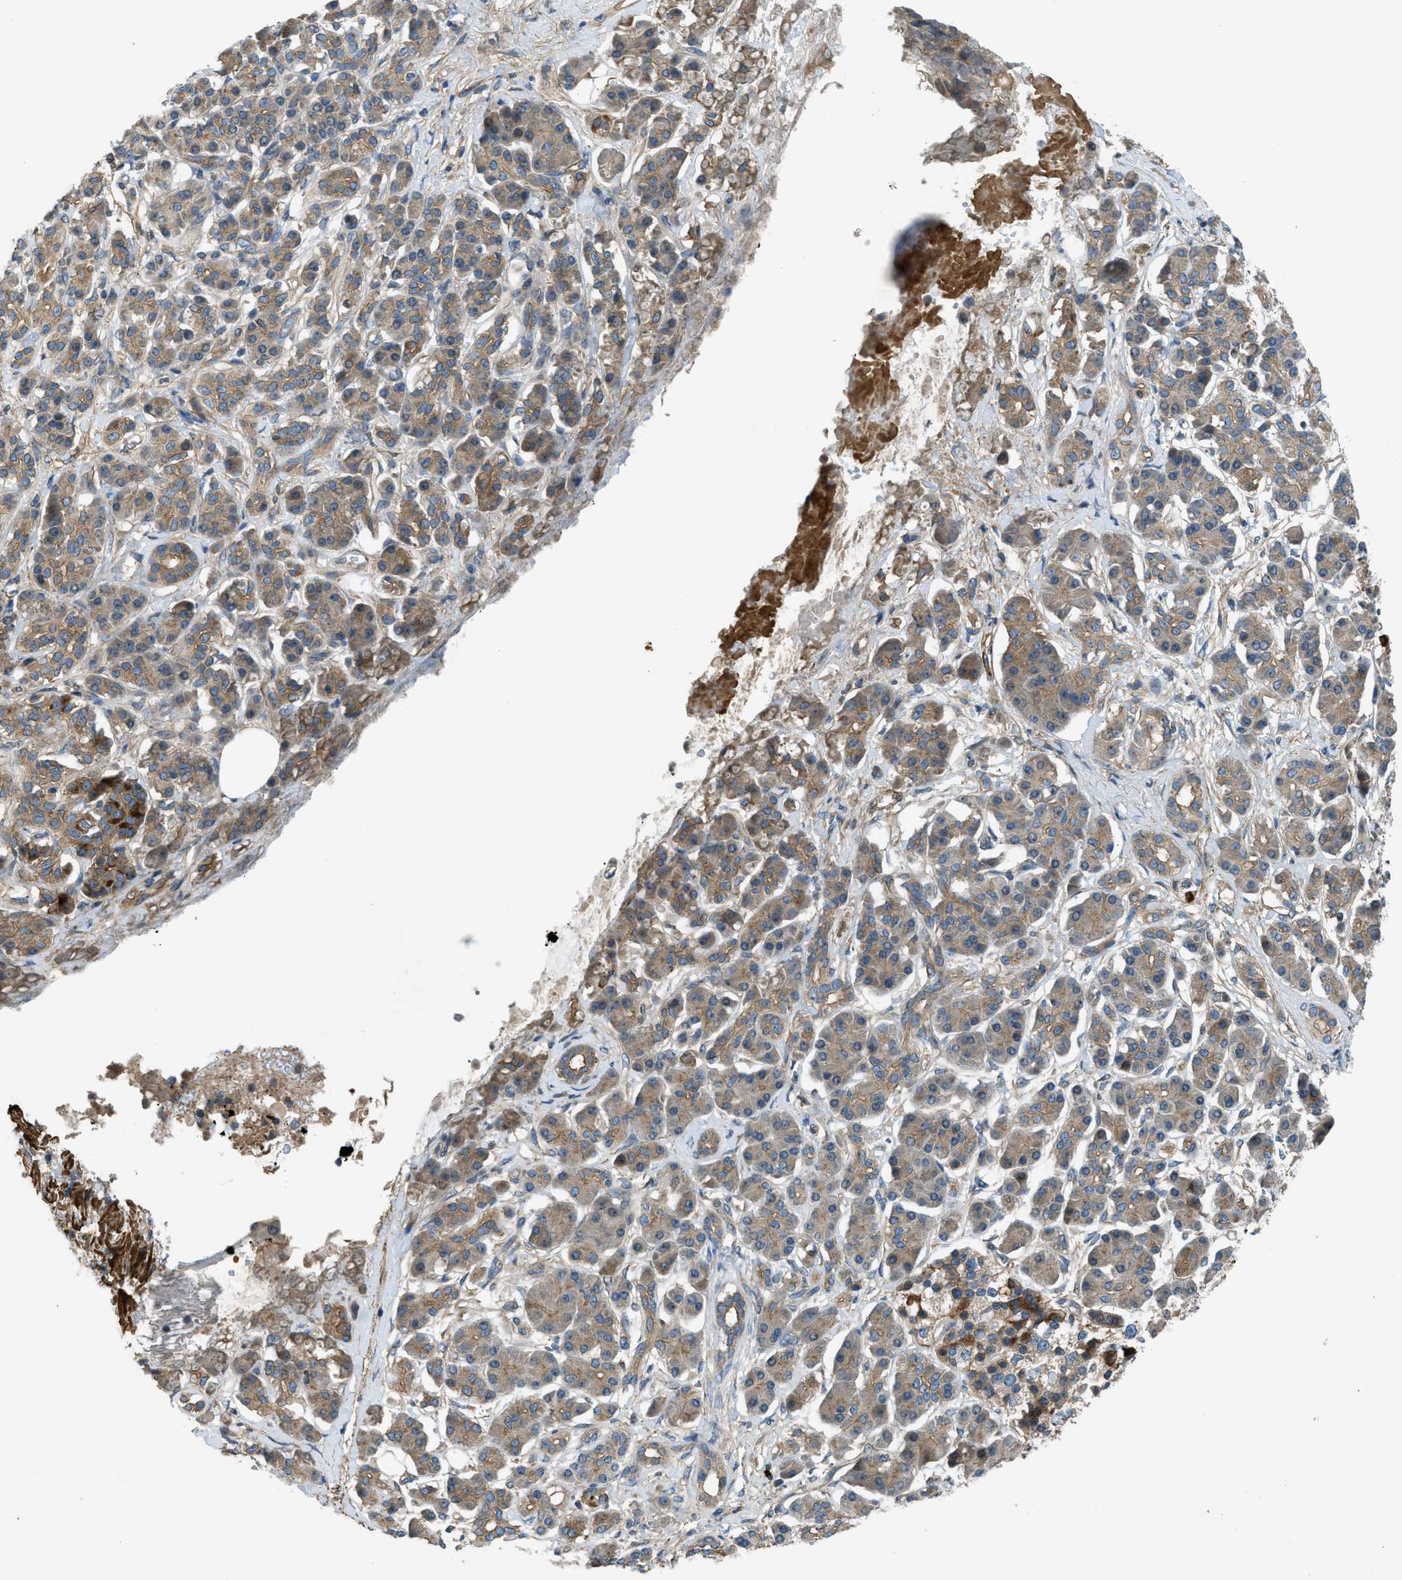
{"staining": {"intensity": "moderate", "quantity": ">75%", "location": "cytoplasmic/membranous"}, "tissue": "pancreatic cancer", "cell_type": "Tumor cells", "image_type": "cancer", "snomed": [{"axis": "morphology", "description": "Adenocarcinoma, NOS"}, {"axis": "topography", "description": "Pancreas"}], "caption": "Immunohistochemical staining of human pancreatic cancer reveals medium levels of moderate cytoplasmic/membranous expression in approximately >75% of tumor cells.", "gene": "VEZT", "patient": {"sex": "female", "age": 56}}